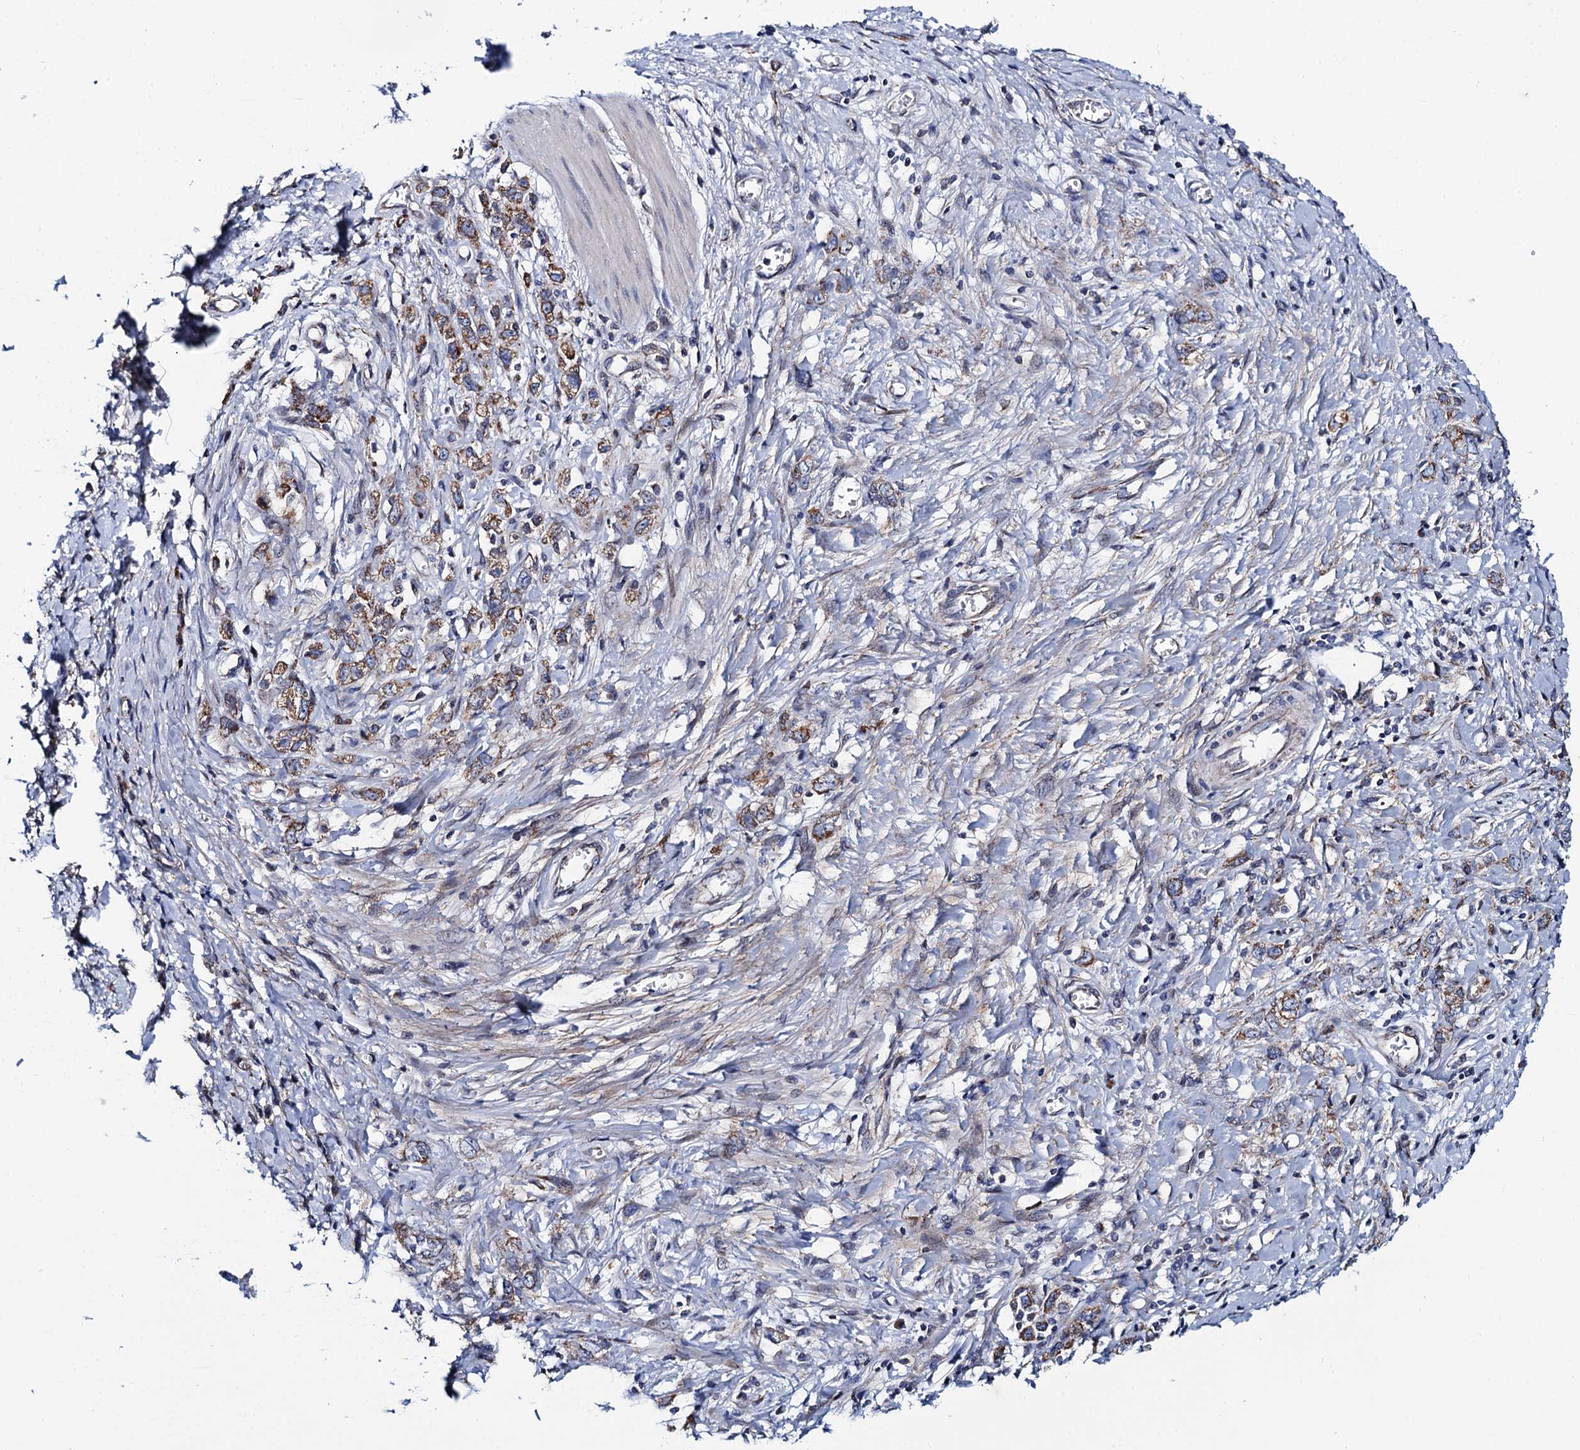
{"staining": {"intensity": "moderate", "quantity": ">75%", "location": "cytoplasmic/membranous"}, "tissue": "stomach cancer", "cell_type": "Tumor cells", "image_type": "cancer", "snomed": [{"axis": "morphology", "description": "Adenocarcinoma, NOS"}, {"axis": "topography", "description": "Stomach"}], "caption": "Immunohistochemistry of human stomach cancer (adenocarcinoma) exhibits medium levels of moderate cytoplasmic/membranous expression in about >75% of tumor cells.", "gene": "PTCD3", "patient": {"sex": "female", "age": 76}}